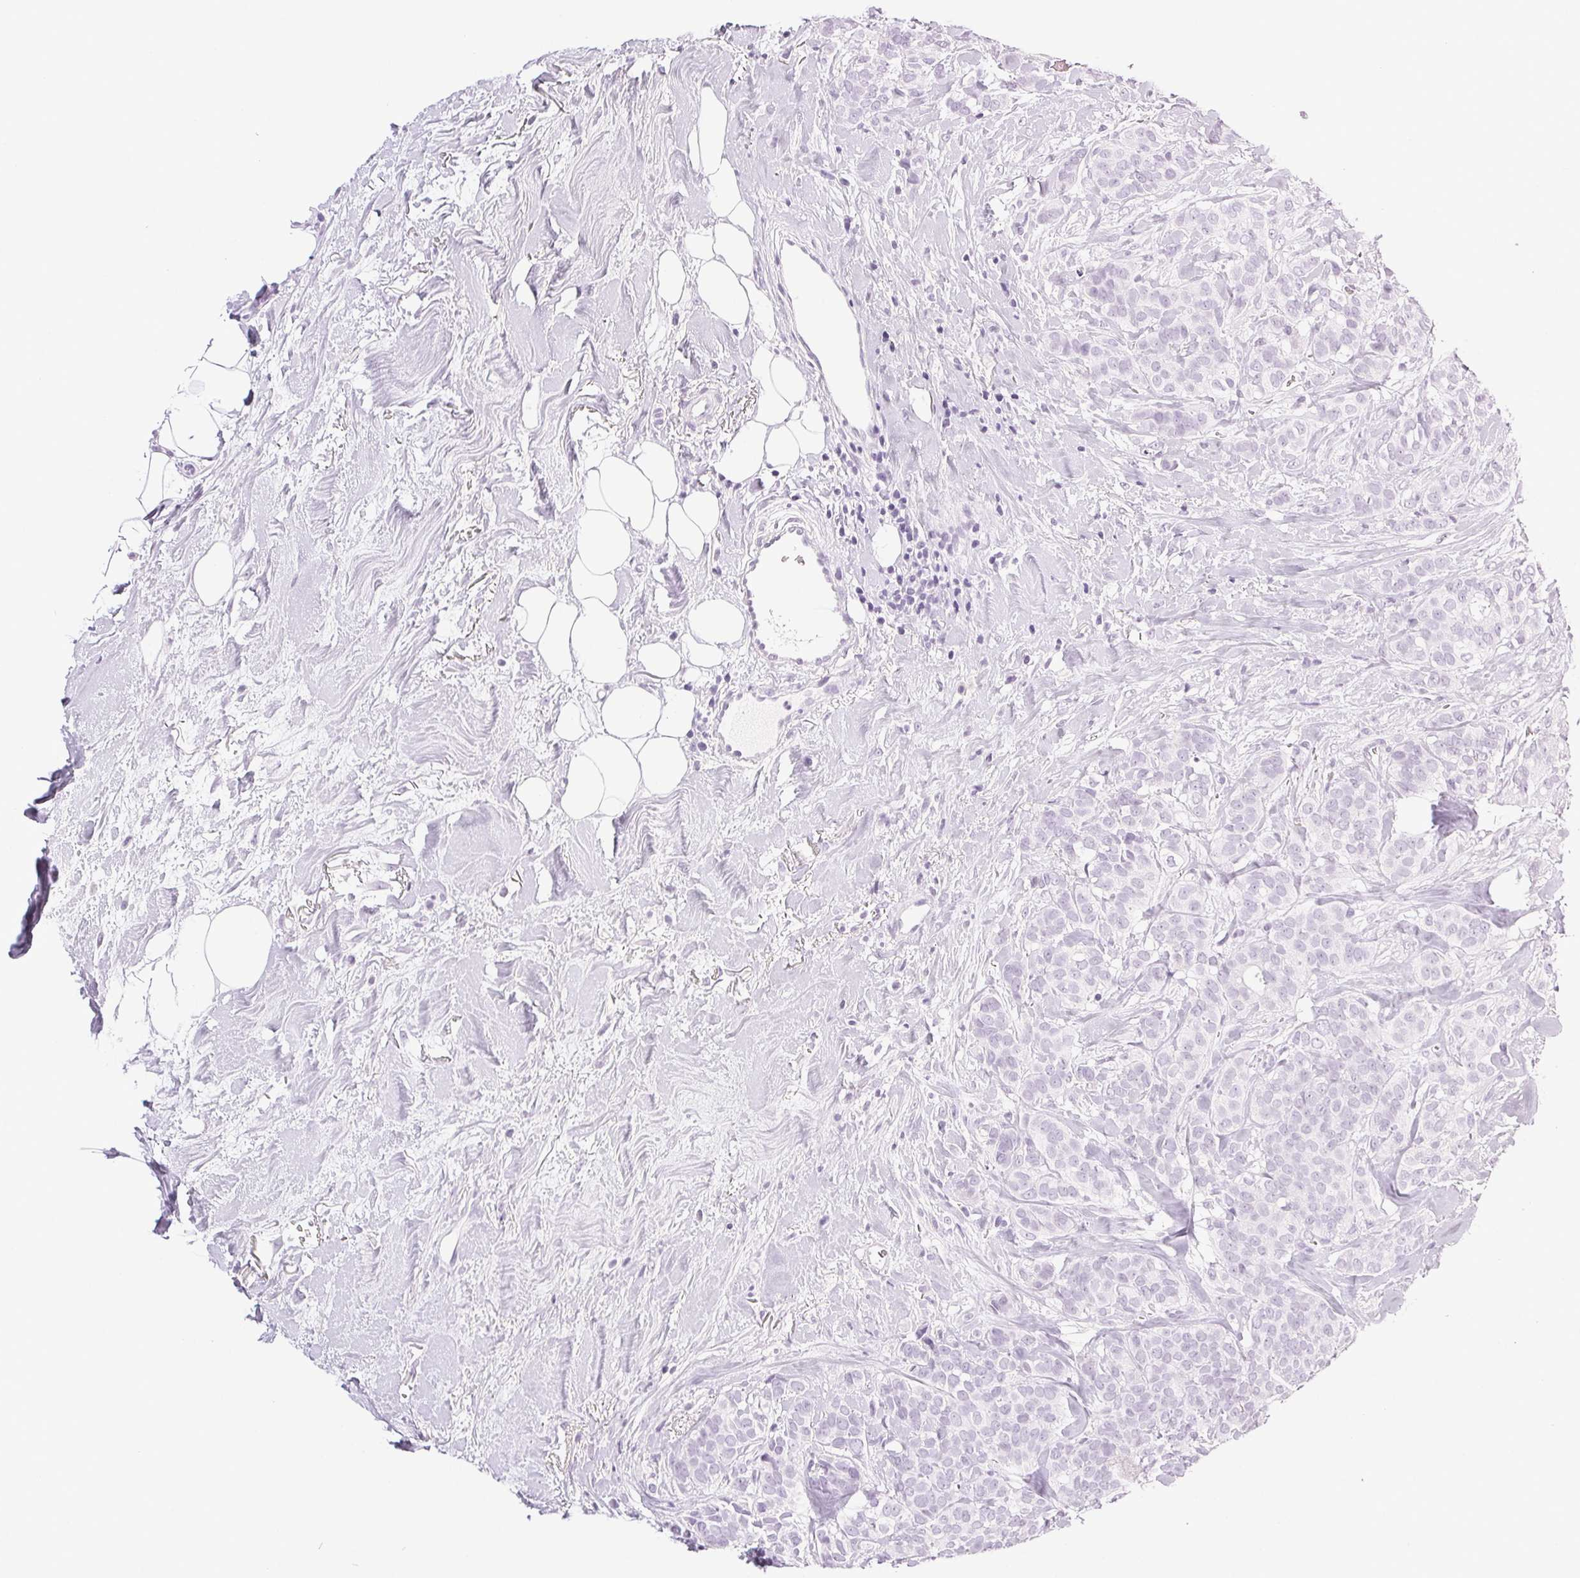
{"staining": {"intensity": "negative", "quantity": "none", "location": "none"}, "tissue": "breast cancer", "cell_type": "Tumor cells", "image_type": "cancer", "snomed": [{"axis": "morphology", "description": "Duct carcinoma"}, {"axis": "topography", "description": "Breast"}], "caption": "Breast cancer (invasive ductal carcinoma) stained for a protein using IHC exhibits no positivity tumor cells.", "gene": "COL7A1", "patient": {"sex": "female", "age": 84}}